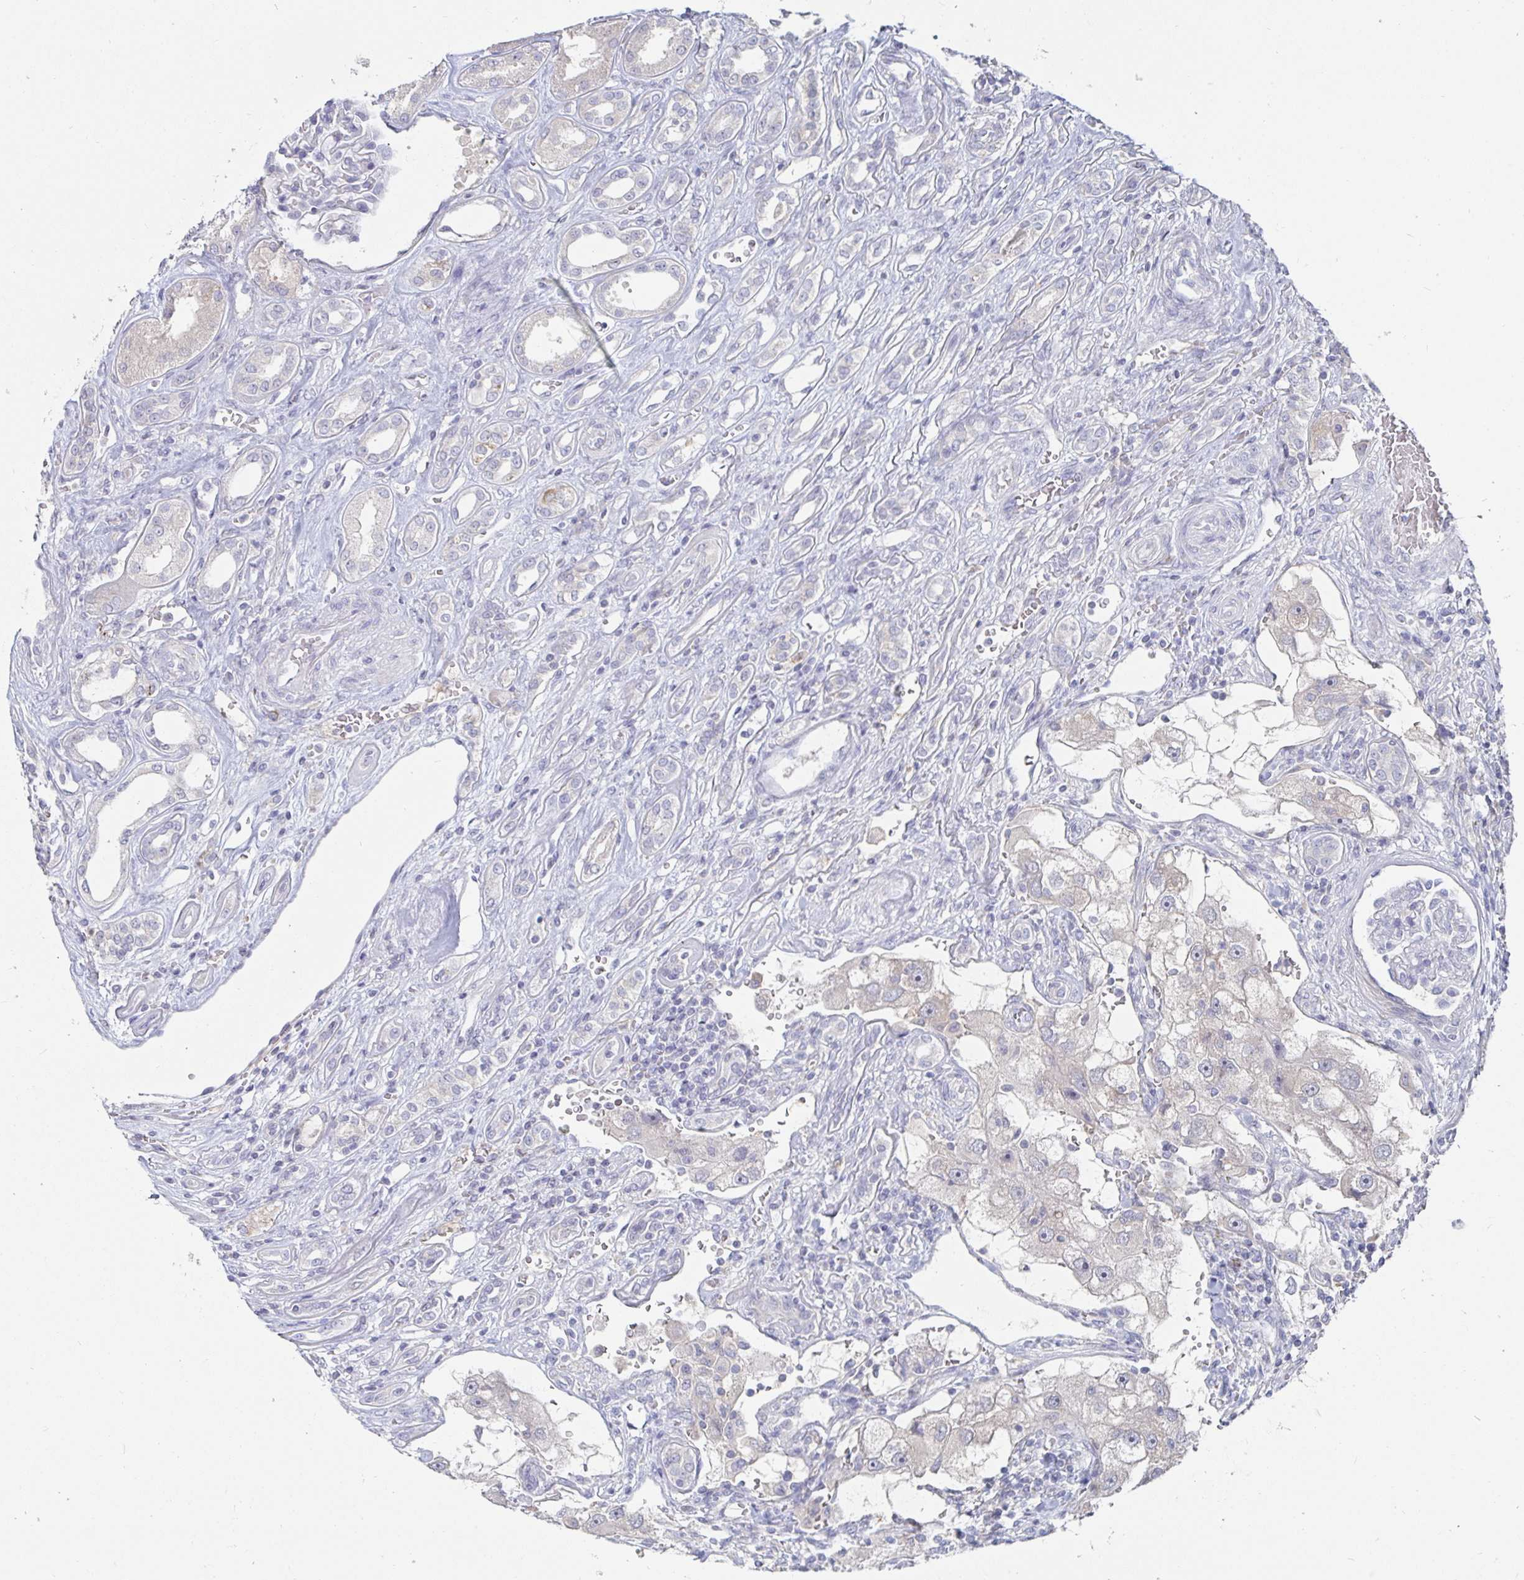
{"staining": {"intensity": "negative", "quantity": "none", "location": "none"}, "tissue": "renal cancer", "cell_type": "Tumor cells", "image_type": "cancer", "snomed": [{"axis": "morphology", "description": "Adenocarcinoma, NOS"}, {"axis": "topography", "description": "Kidney"}], "caption": "Immunohistochemical staining of human renal cancer displays no significant staining in tumor cells.", "gene": "SPPL3", "patient": {"sex": "male", "age": 63}}